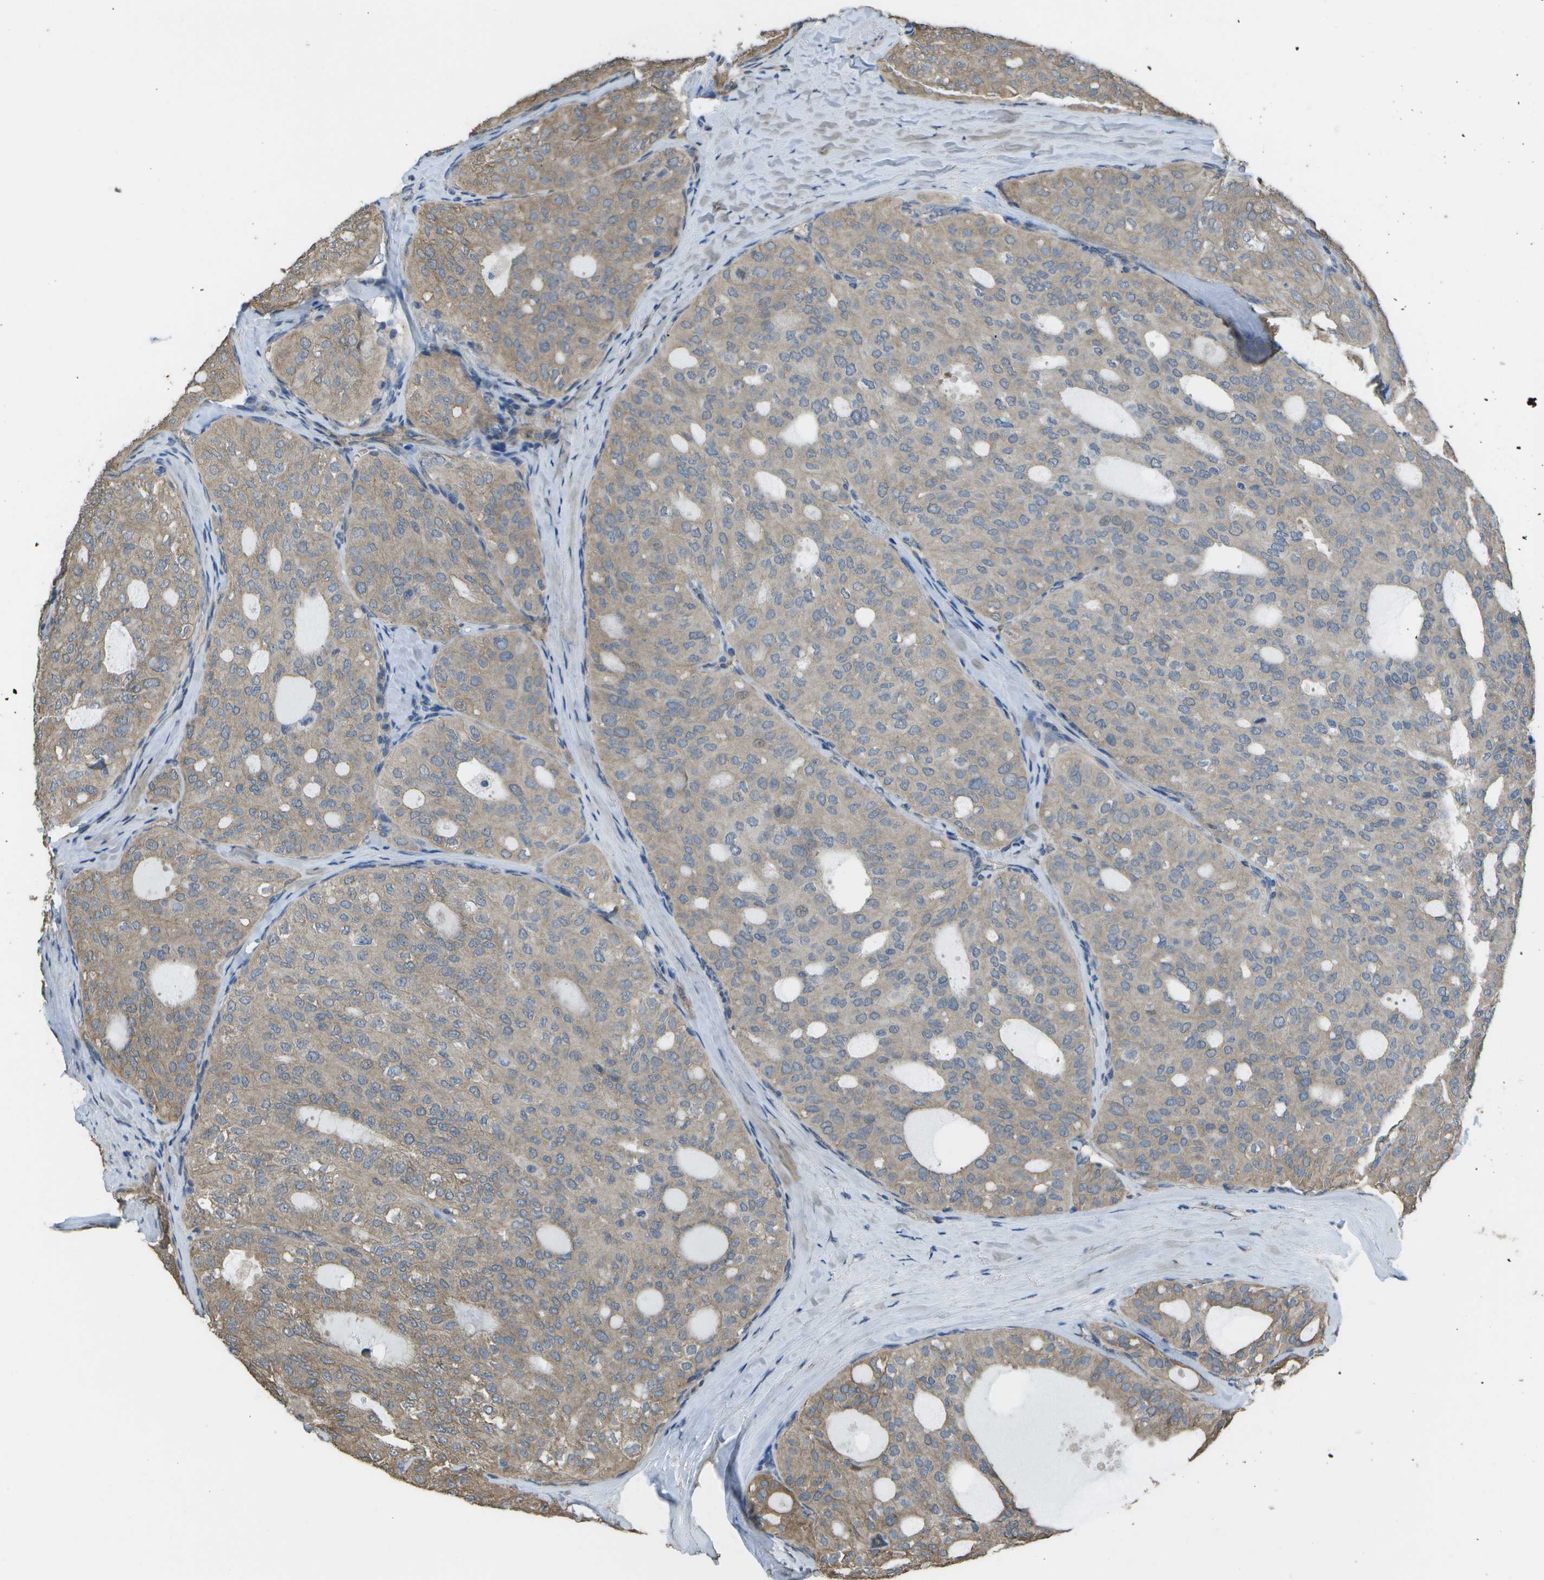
{"staining": {"intensity": "weak", "quantity": "25%-75%", "location": "cytoplasmic/membranous"}, "tissue": "thyroid cancer", "cell_type": "Tumor cells", "image_type": "cancer", "snomed": [{"axis": "morphology", "description": "Follicular adenoma carcinoma, NOS"}, {"axis": "topography", "description": "Thyroid gland"}], "caption": "Thyroid cancer was stained to show a protein in brown. There is low levels of weak cytoplasmic/membranous expression in approximately 25%-75% of tumor cells.", "gene": "CLNS1A", "patient": {"sex": "male", "age": 75}}